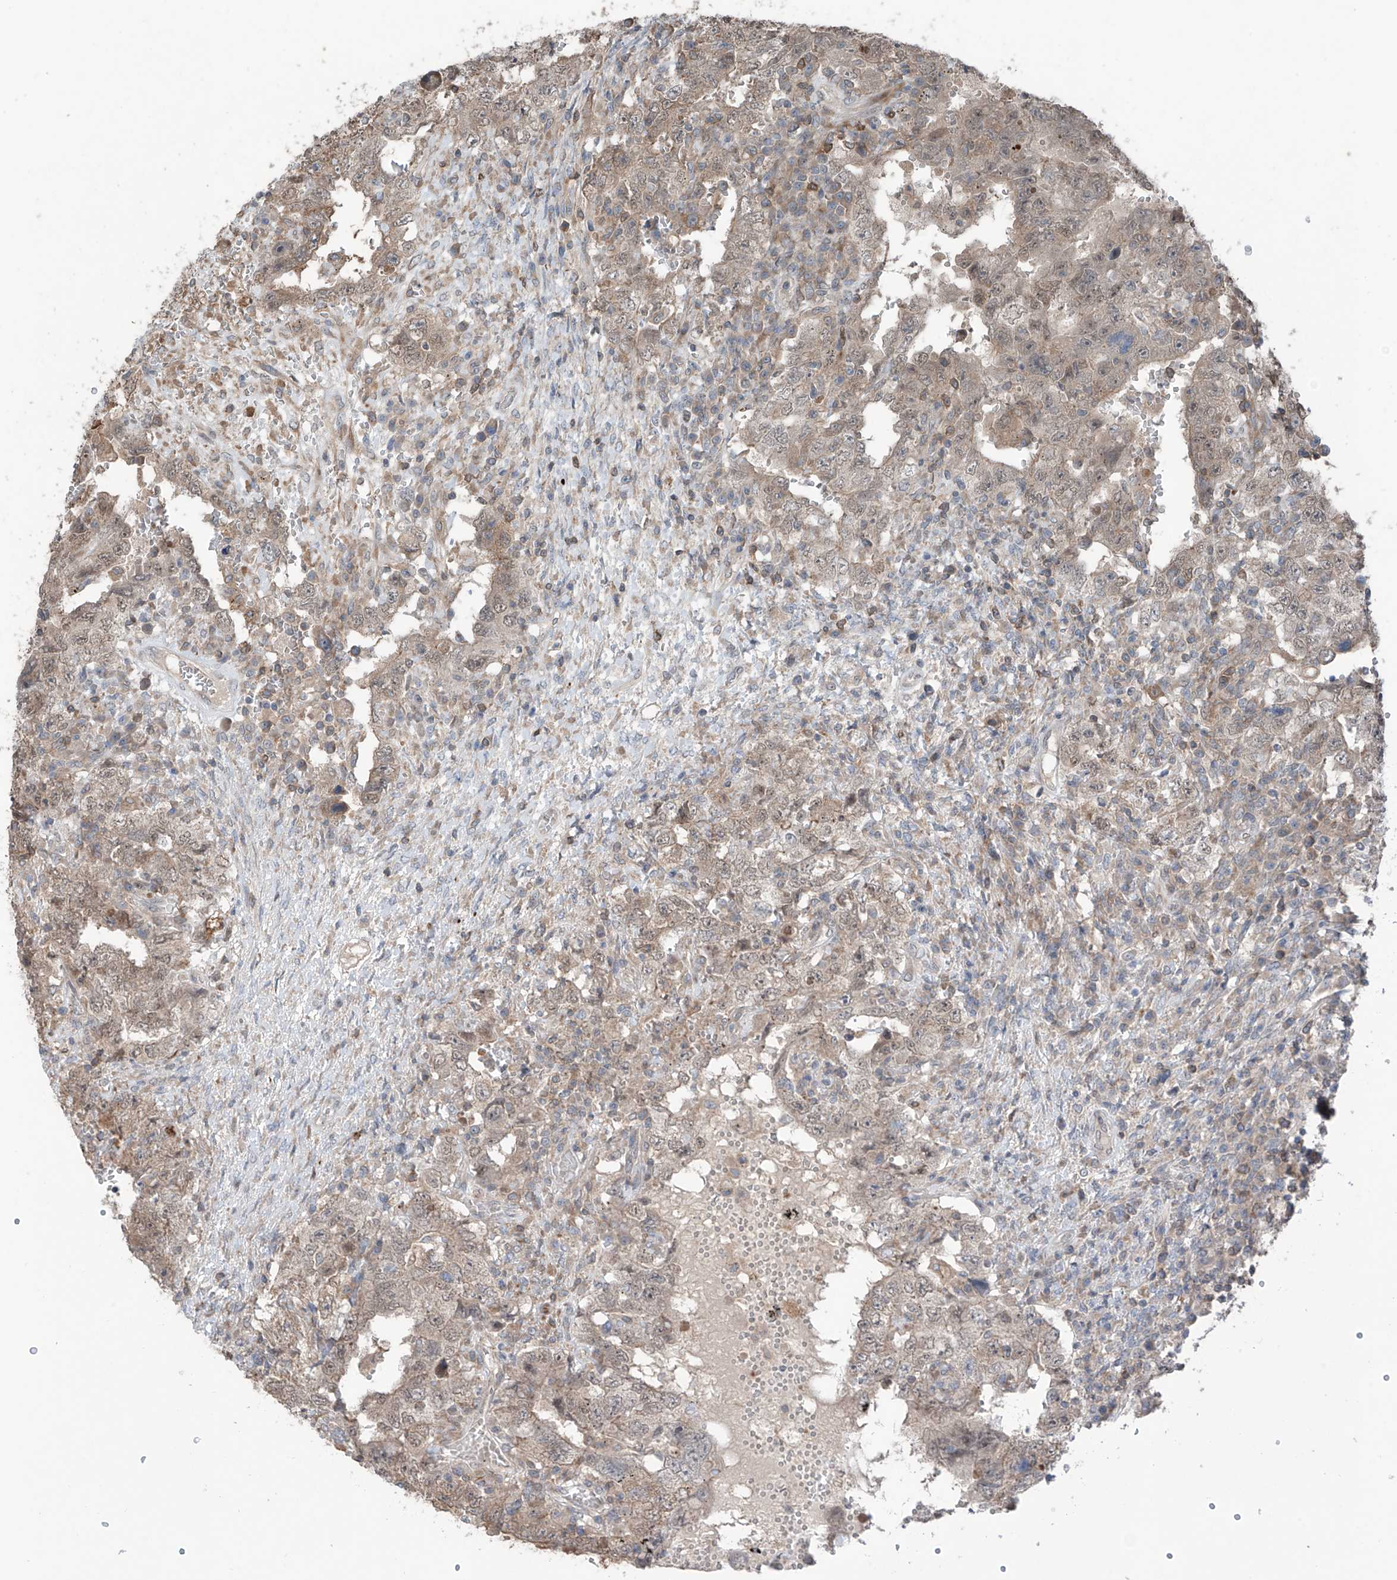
{"staining": {"intensity": "weak", "quantity": ">75%", "location": "cytoplasmic/membranous,nuclear"}, "tissue": "testis cancer", "cell_type": "Tumor cells", "image_type": "cancer", "snomed": [{"axis": "morphology", "description": "Carcinoma, Embryonal, NOS"}, {"axis": "topography", "description": "Testis"}], "caption": "A brown stain shows weak cytoplasmic/membranous and nuclear expression of a protein in testis cancer tumor cells.", "gene": "SAMD3", "patient": {"sex": "male", "age": 26}}